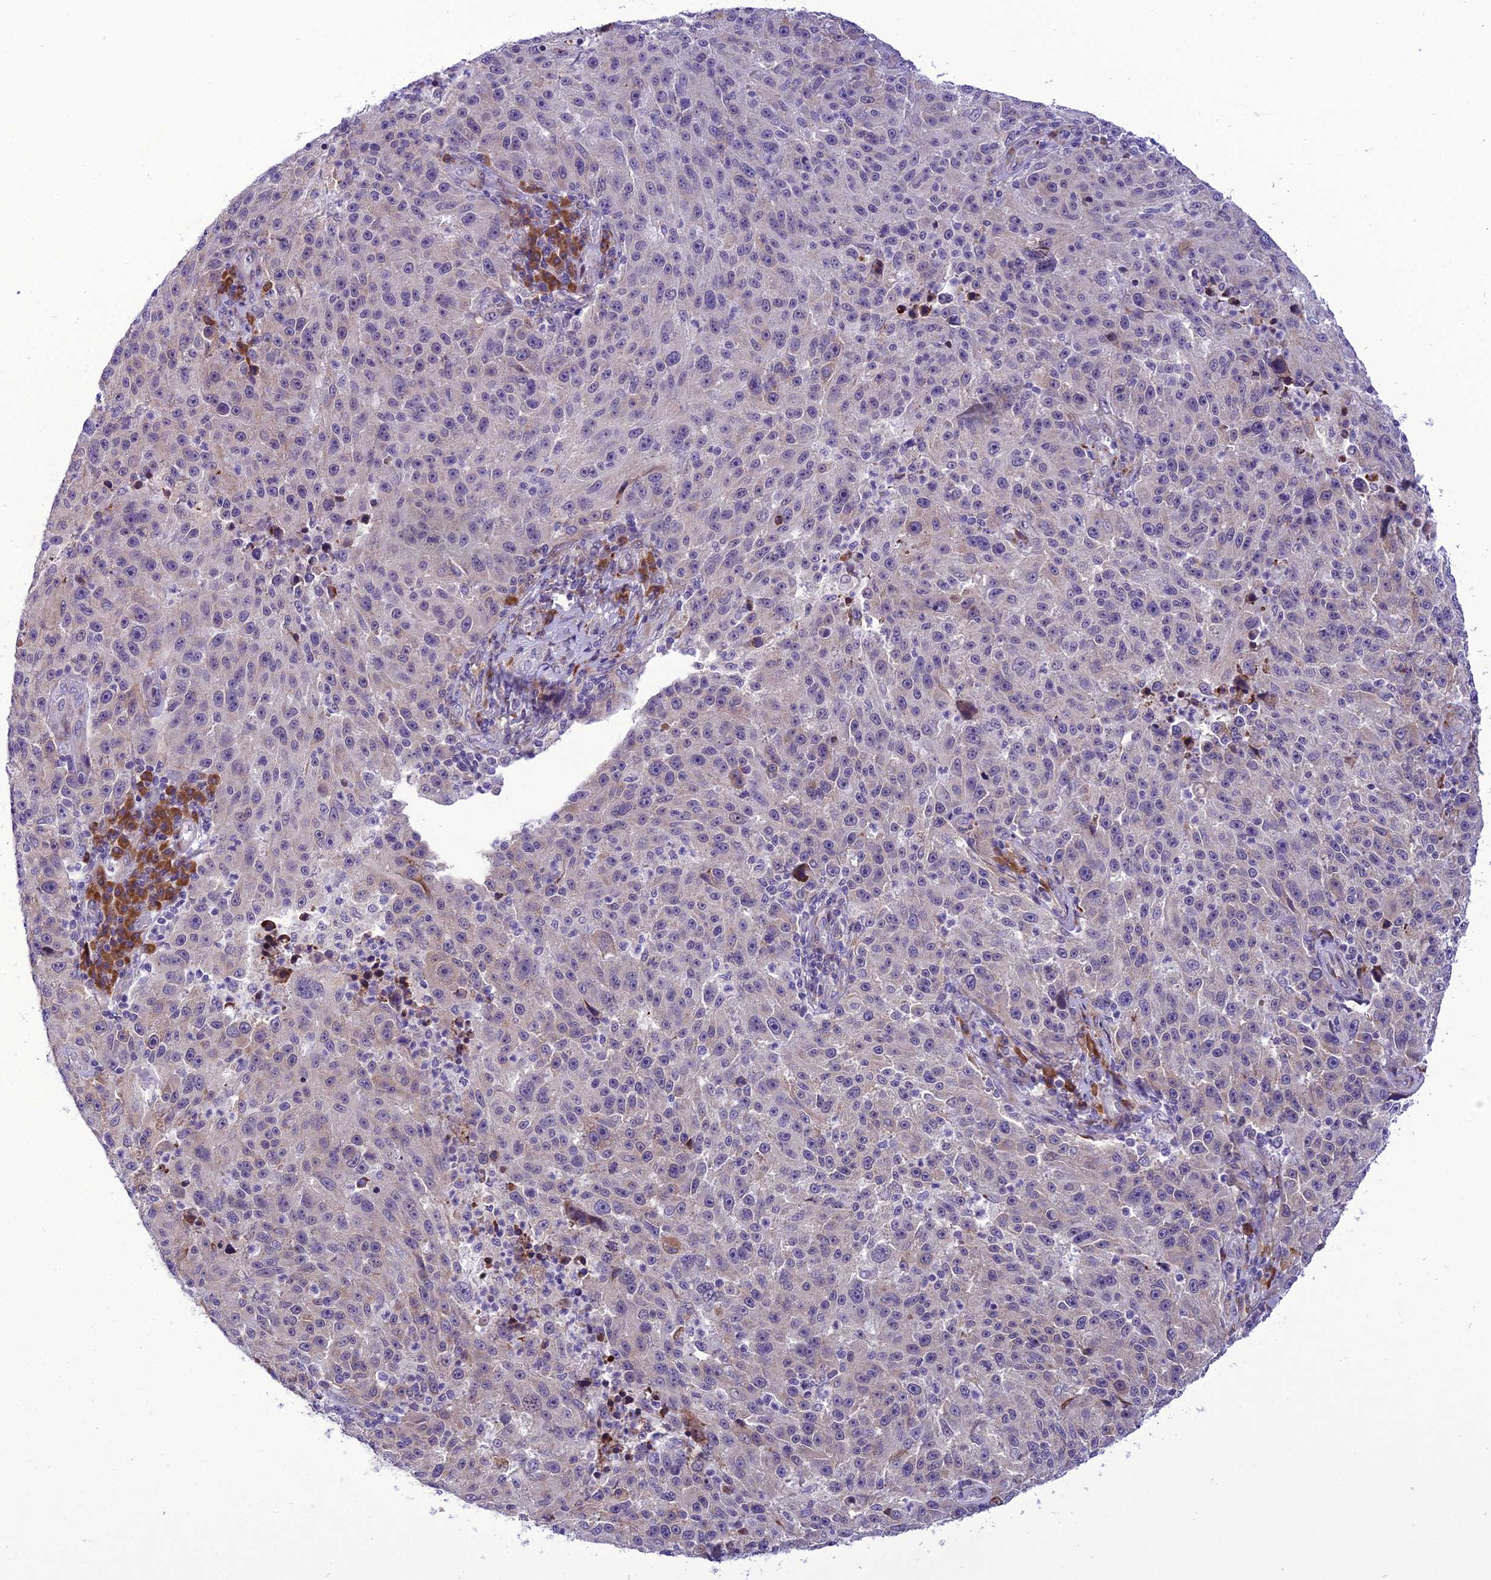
{"staining": {"intensity": "negative", "quantity": "none", "location": "none"}, "tissue": "melanoma", "cell_type": "Tumor cells", "image_type": "cancer", "snomed": [{"axis": "morphology", "description": "Malignant melanoma, NOS"}, {"axis": "topography", "description": "Skin"}], "caption": "Tumor cells show no significant protein staining in melanoma.", "gene": "NEURL2", "patient": {"sex": "male", "age": 53}}